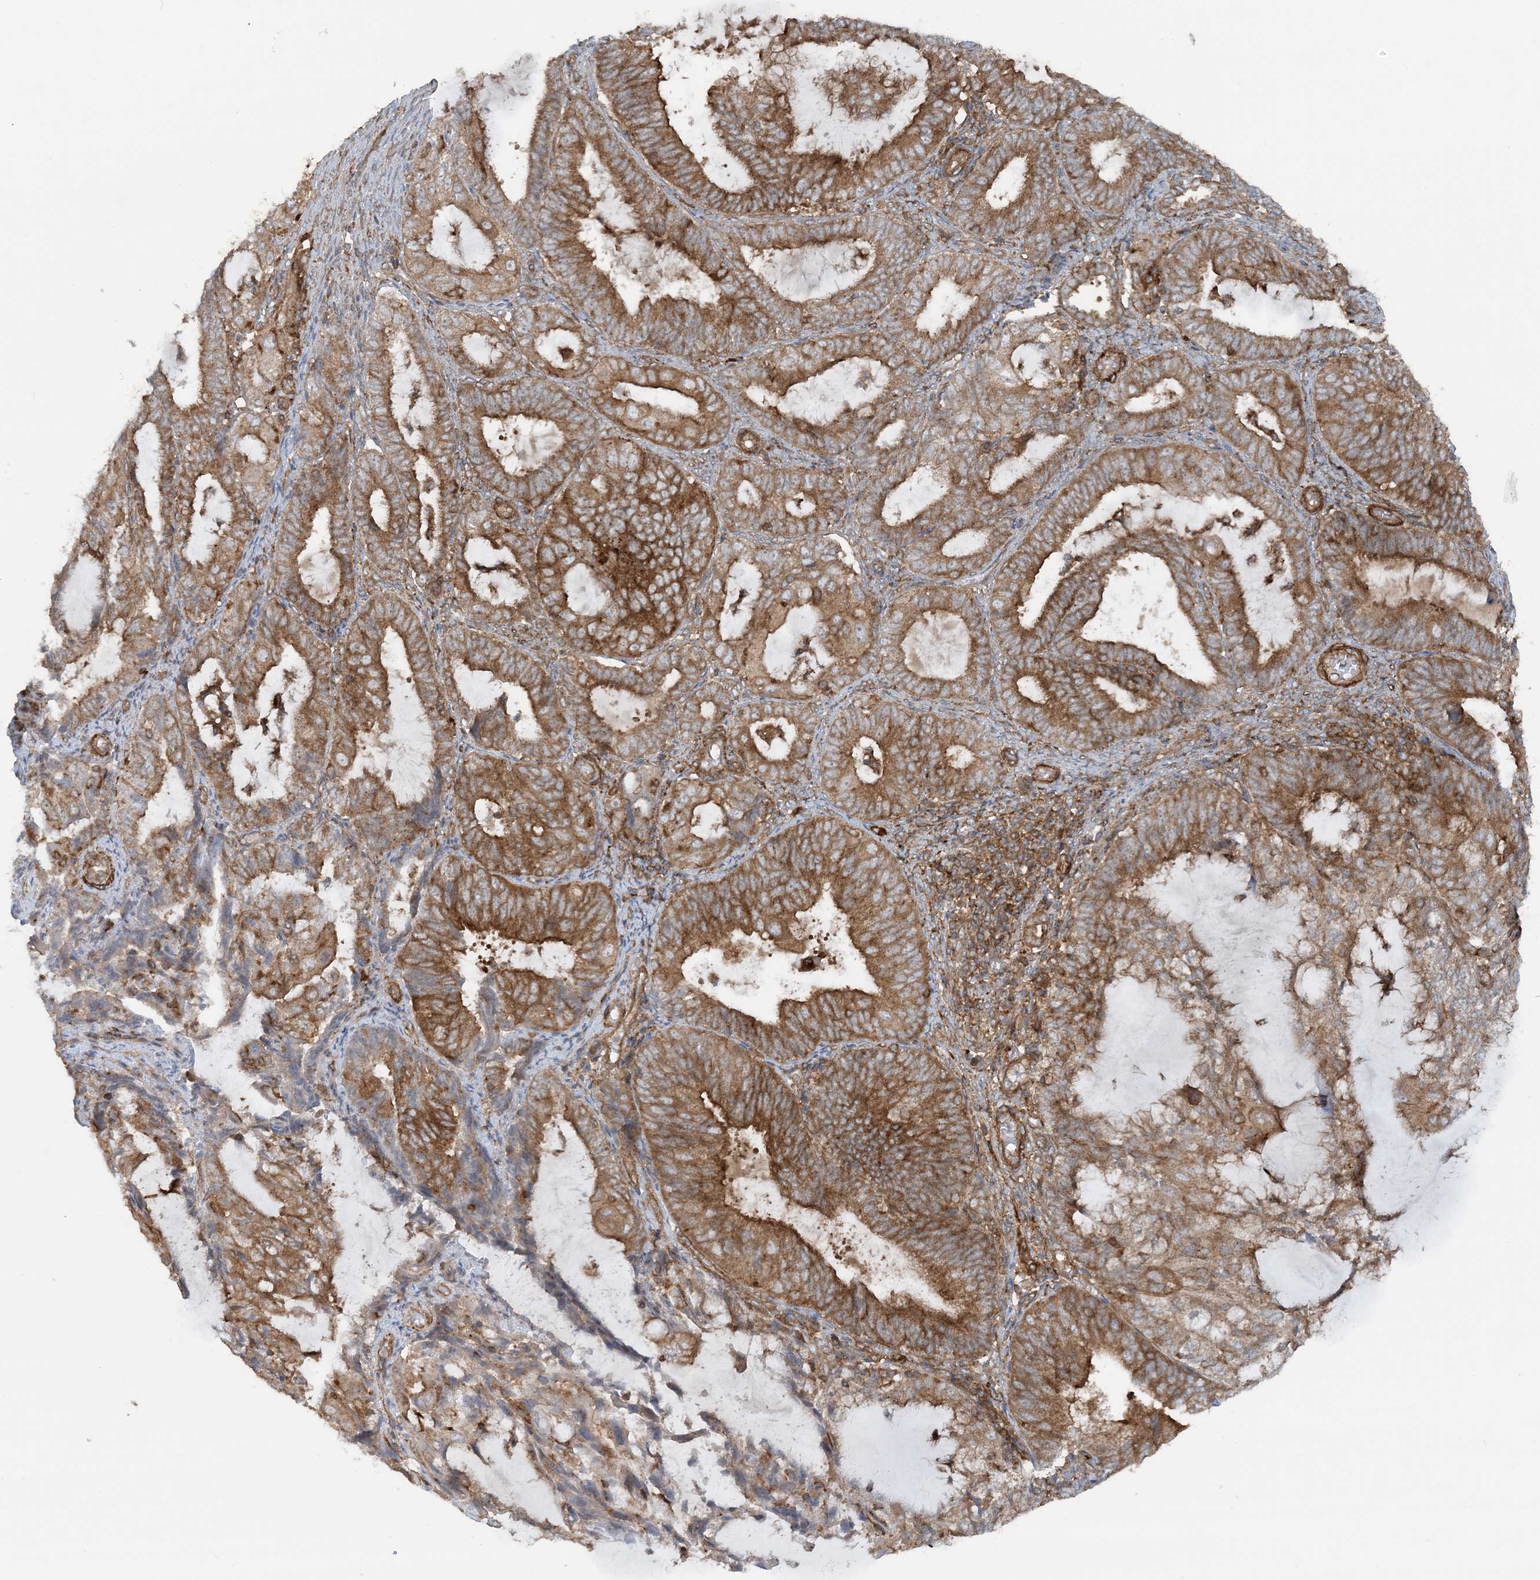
{"staining": {"intensity": "moderate", "quantity": ">75%", "location": "cytoplasmic/membranous"}, "tissue": "endometrial cancer", "cell_type": "Tumor cells", "image_type": "cancer", "snomed": [{"axis": "morphology", "description": "Adenocarcinoma, NOS"}, {"axis": "topography", "description": "Endometrium"}], "caption": "An immunohistochemistry histopathology image of tumor tissue is shown. Protein staining in brown shows moderate cytoplasmic/membranous positivity in endometrial adenocarcinoma within tumor cells.", "gene": "STAM2", "patient": {"sex": "female", "age": 81}}